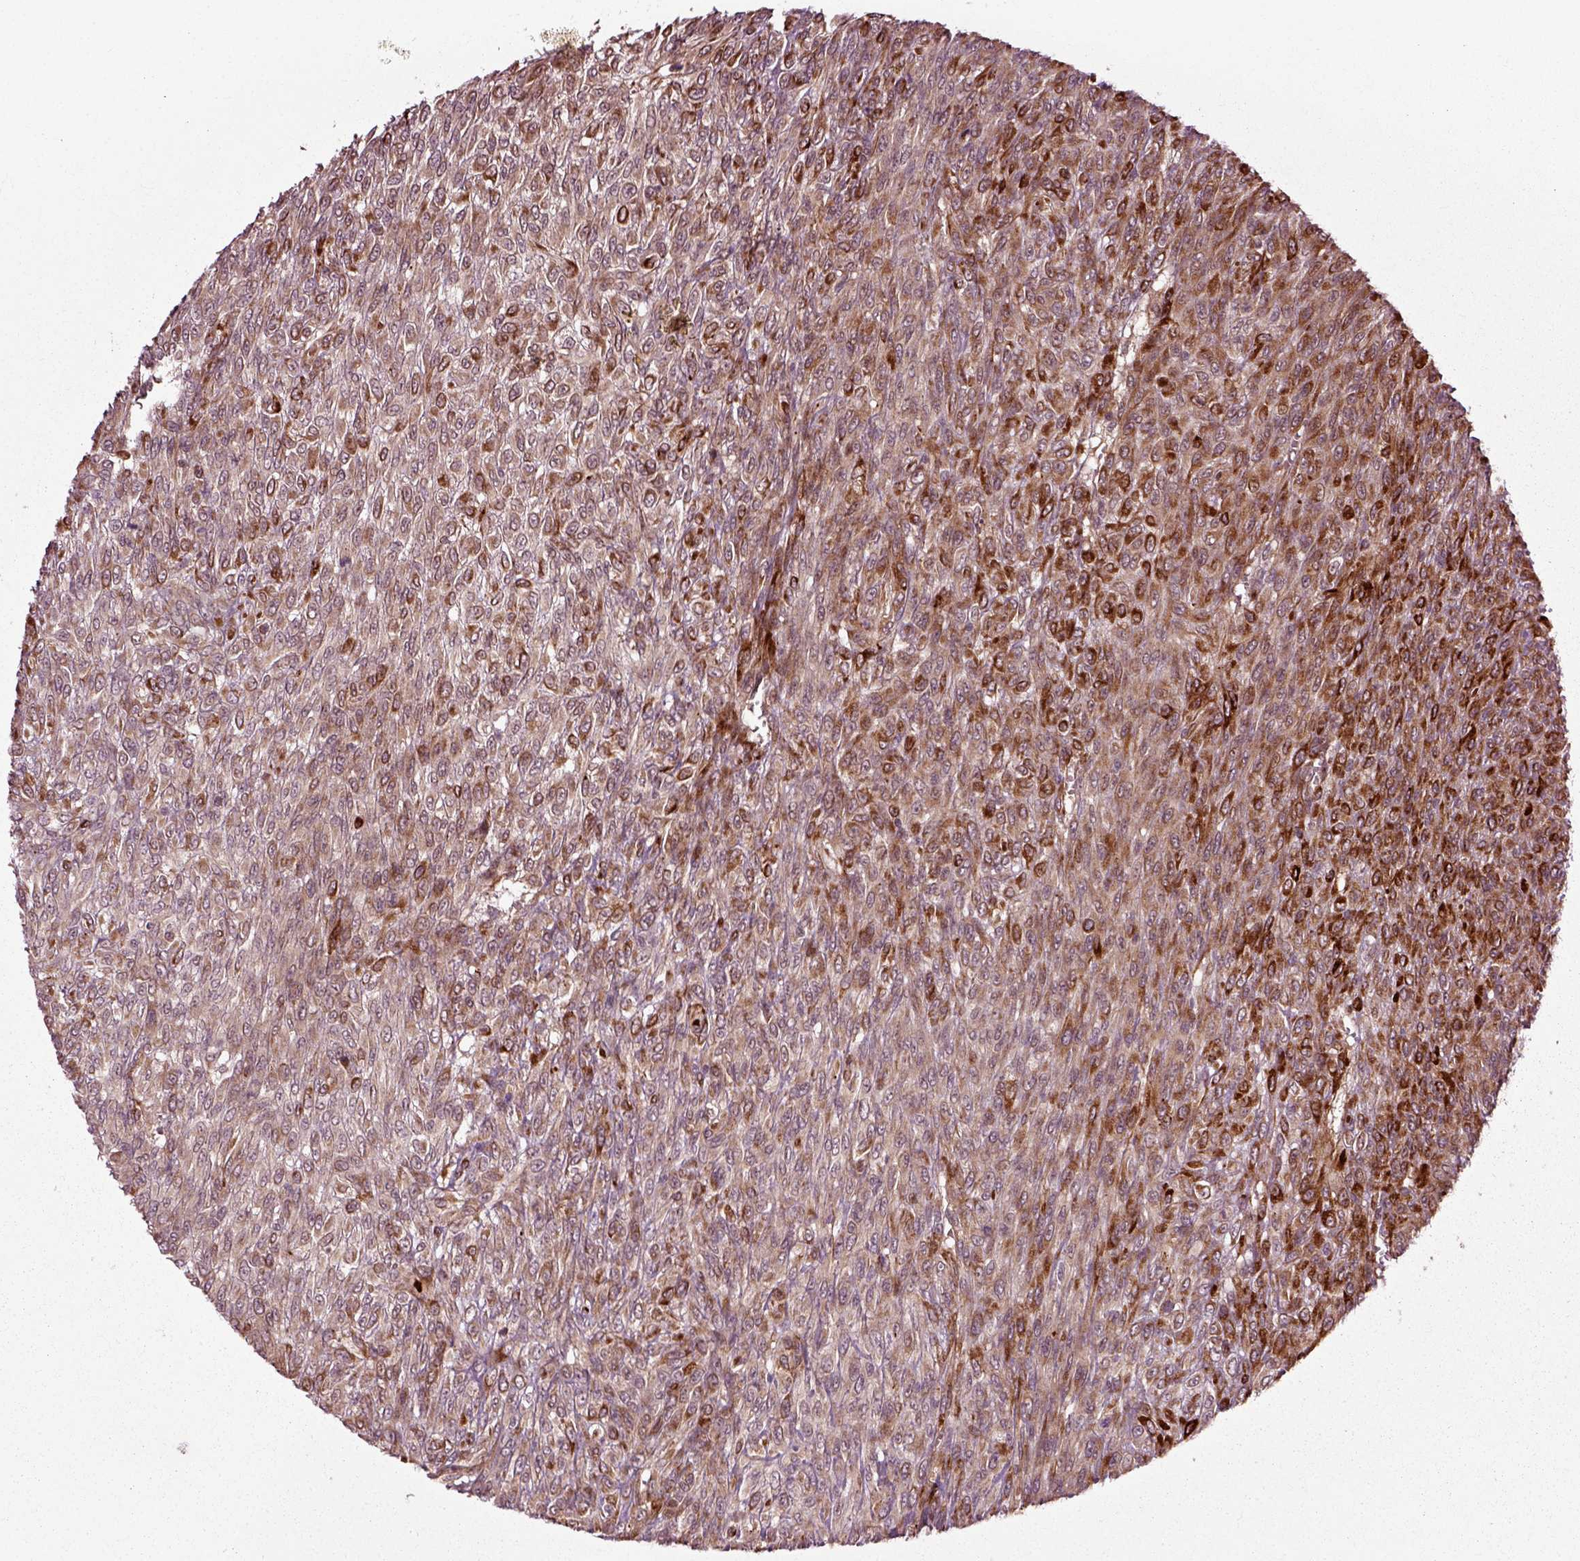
{"staining": {"intensity": "strong", "quantity": "<25%", "location": "cytoplasmic/membranous"}, "tissue": "renal cancer", "cell_type": "Tumor cells", "image_type": "cancer", "snomed": [{"axis": "morphology", "description": "Adenocarcinoma, NOS"}, {"axis": "topography", "description": "Kidney"}], "caption": "The image displays a brown stain indicating the presence of a protein in the cytoplasmic/membranous of tumor cells in renal cancer.", "gene": "PLCD3", "patient": {"sex": "male", "age": 58}}